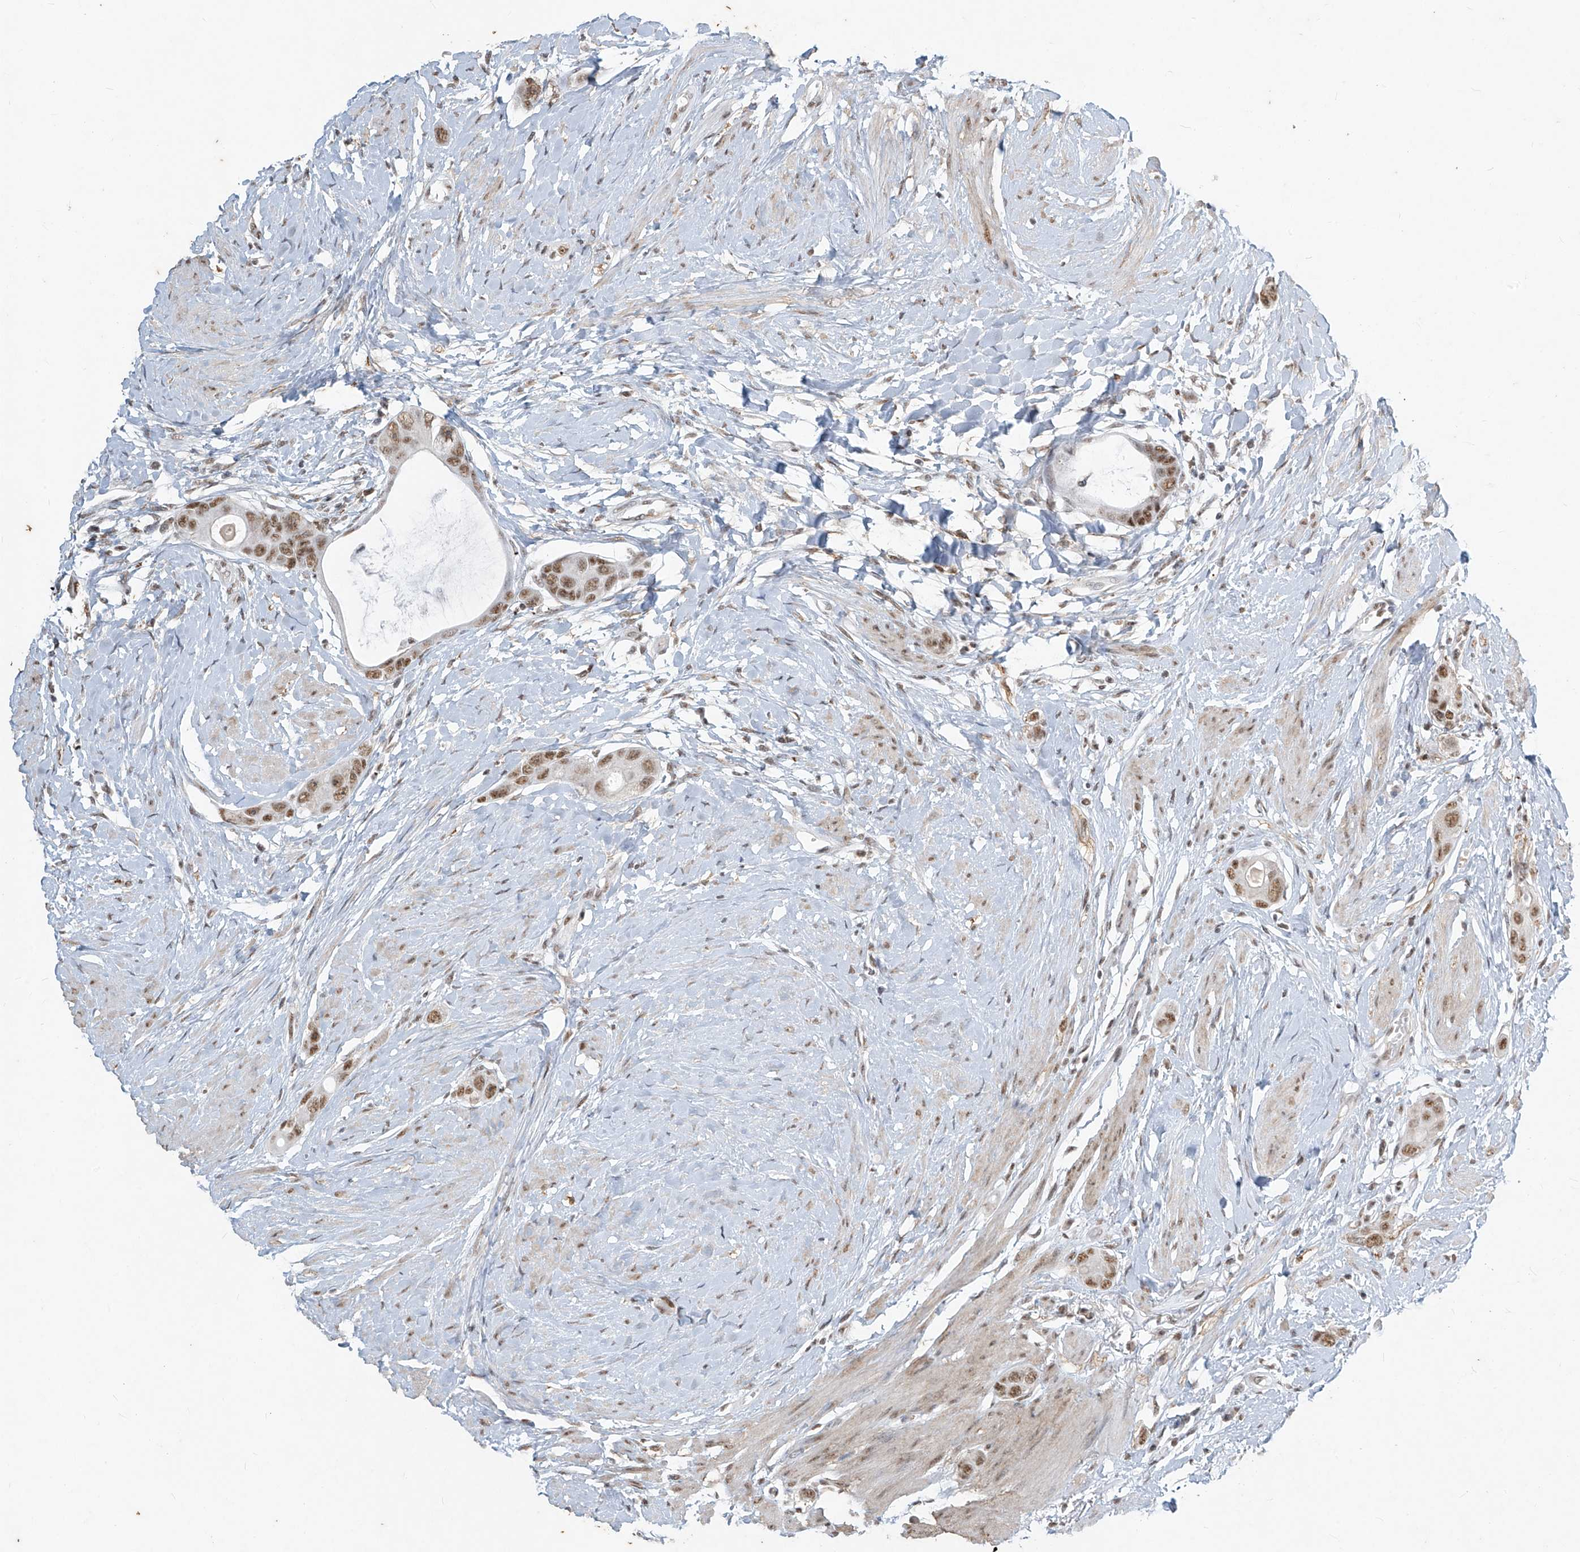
{"staining": {"intensity": "moderate", "quantity": ">75%", "location": "nuclear"}, "tissue": "colorectal cancer", "cell_type": "Tumor cells", "image_type": "cancer", "snomed": [{"axis": "morphology", "description": "Adenocarcinoma, NOS"}, {"axis": "topography", "description": "Rectum"}], "caption": "Colorectal cancer was stained to show a protein in brown. There is medium levels of moderate nuclear positivity in approximately >75% of tumor cells.", "gene": "TFEC", "patient": {"sex": "male", "age": 51}}